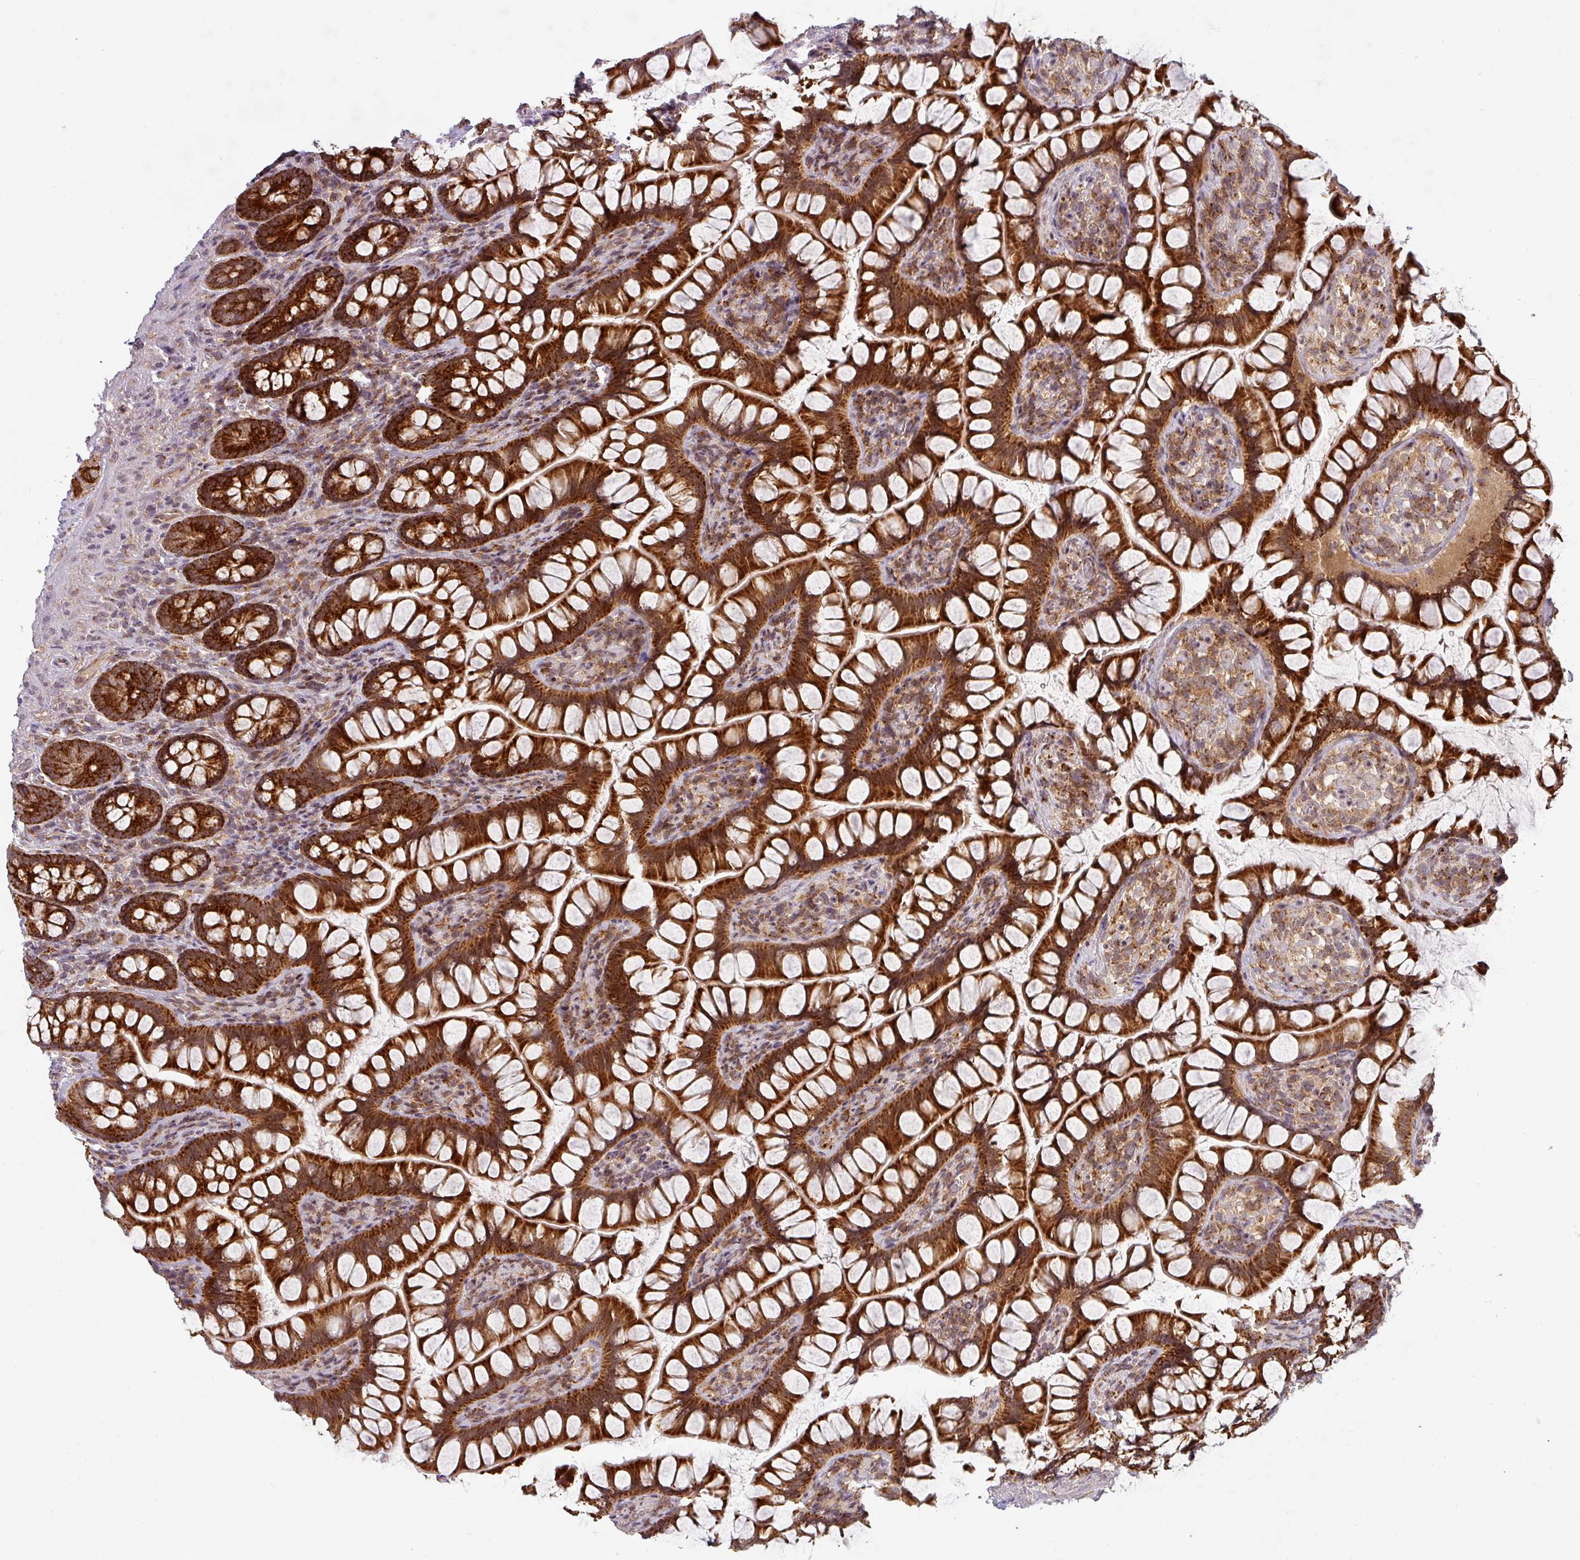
{"staining": {"intensity": "strong", "quantity": ">75%", "location": "cytoplasmic/membranous"}, "tissue": "small intestine", "cell_type": "Glandular cells", "image_type": "normal", "snomed": [{"axis": "morphology", "description": "Normal tissue, NOS"}, {"axis": "topography", "description": "Small intestine"}], "caption": "High-power microscopy captured an immunohistochemistry photomicrograph of benign small intestine, revealing strong cytoplasmic/membranous expression in approximately >75% of glandular cells.", "gene": "MRPS16", "patient": {"sex": "male", "age": 70}}